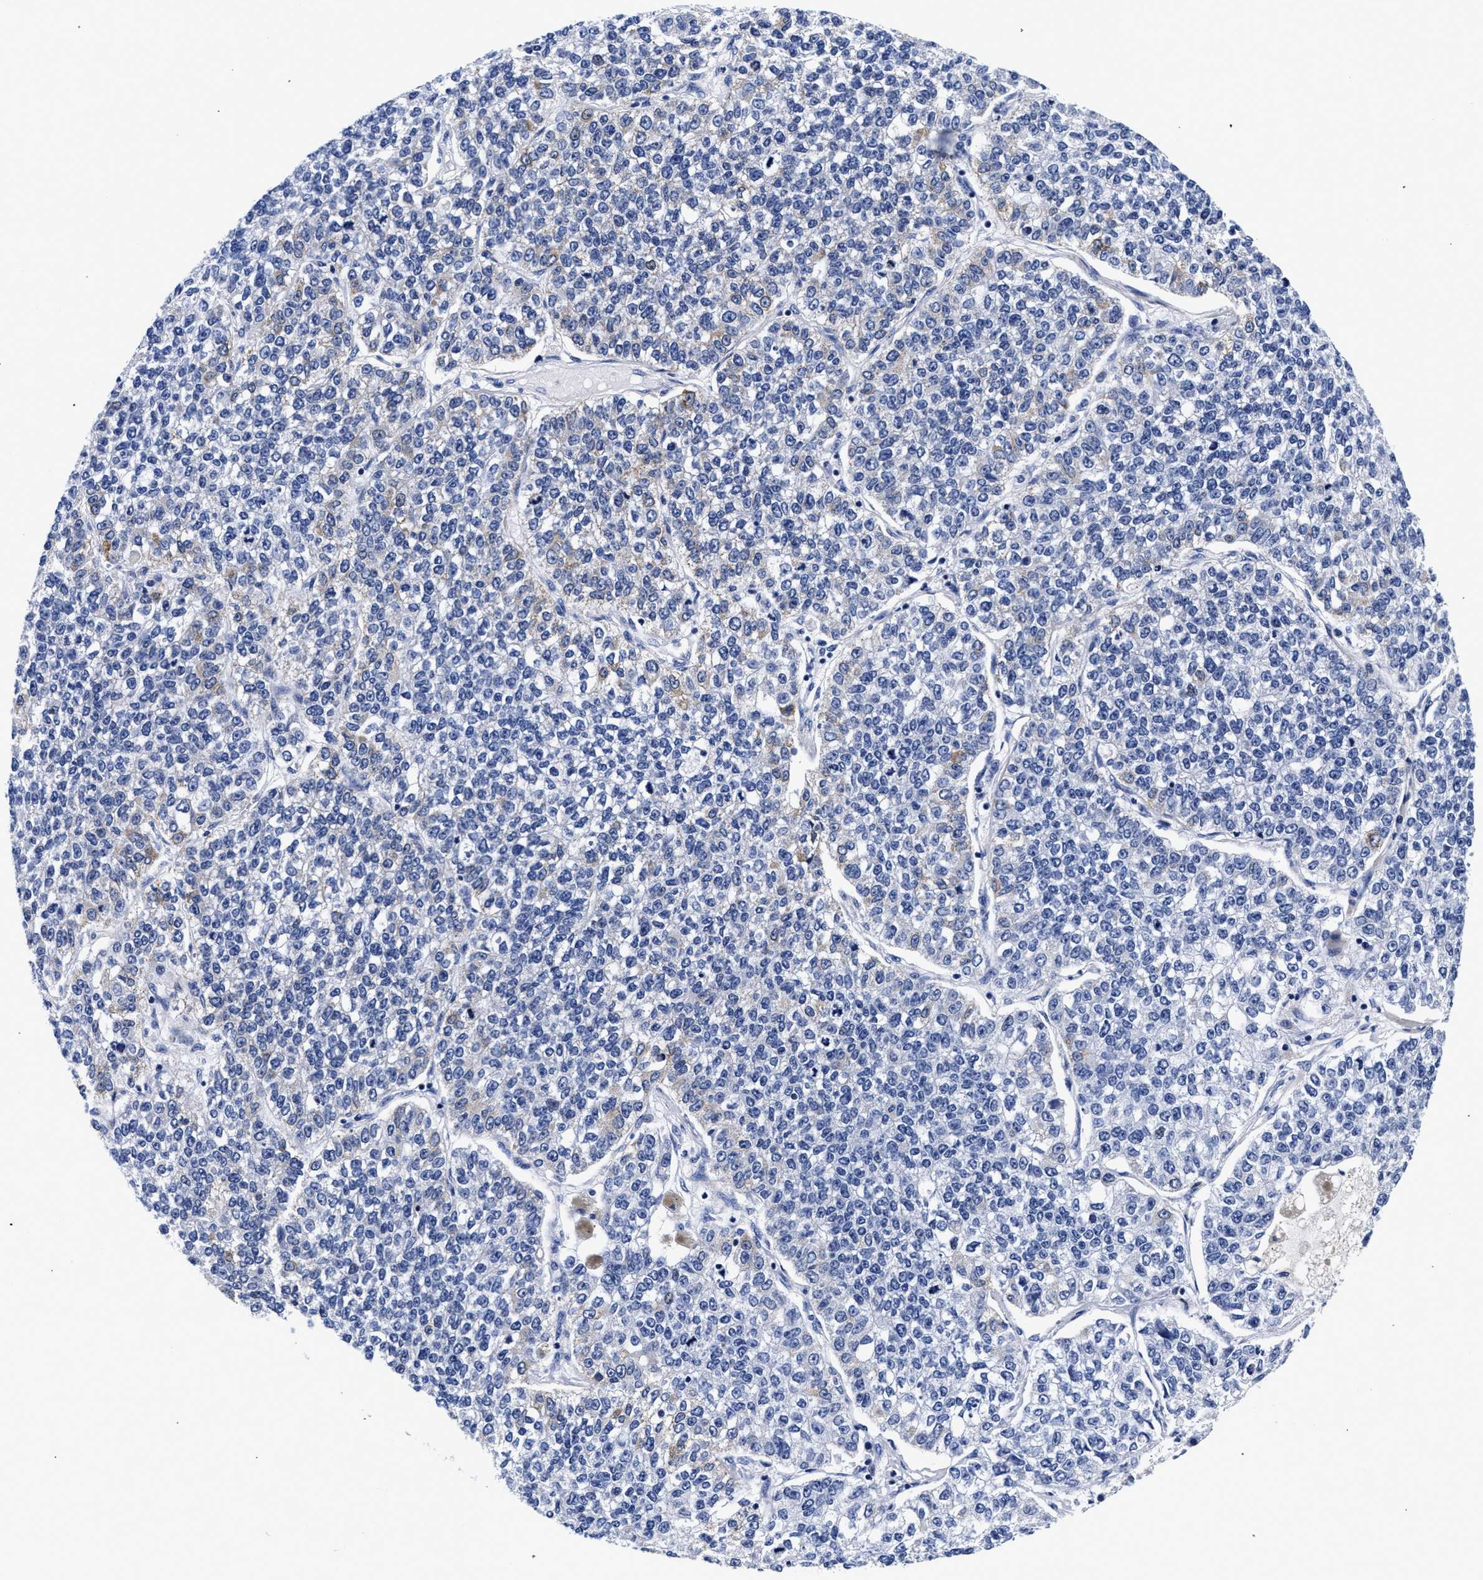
{"staining": {"intensity": "weak", "quantity": "<25%", "location": "cytoplasmic/membranous"}, "tissue": "lung cancer", "cell_type": "Tumor cells", "image_type": "cancer", "snomed": [{"axis": "morphology", "description": "Adenocarcinoma, NOS"}, {"axis": "topography", "description": "Lung"}], "caption": "IHC photomicrograph of neoplastic tissue: adenocarcinoma (lung) stained with DAB (3,3'-diaminobenzidine) displays no significant protein positivity in tumor cells. (Brightfield microscopy of DAB immunohistochemistry (IHC) at high magnification).", "gene": "RAB3B", "patient": {"sex": "male", "age": 49}}